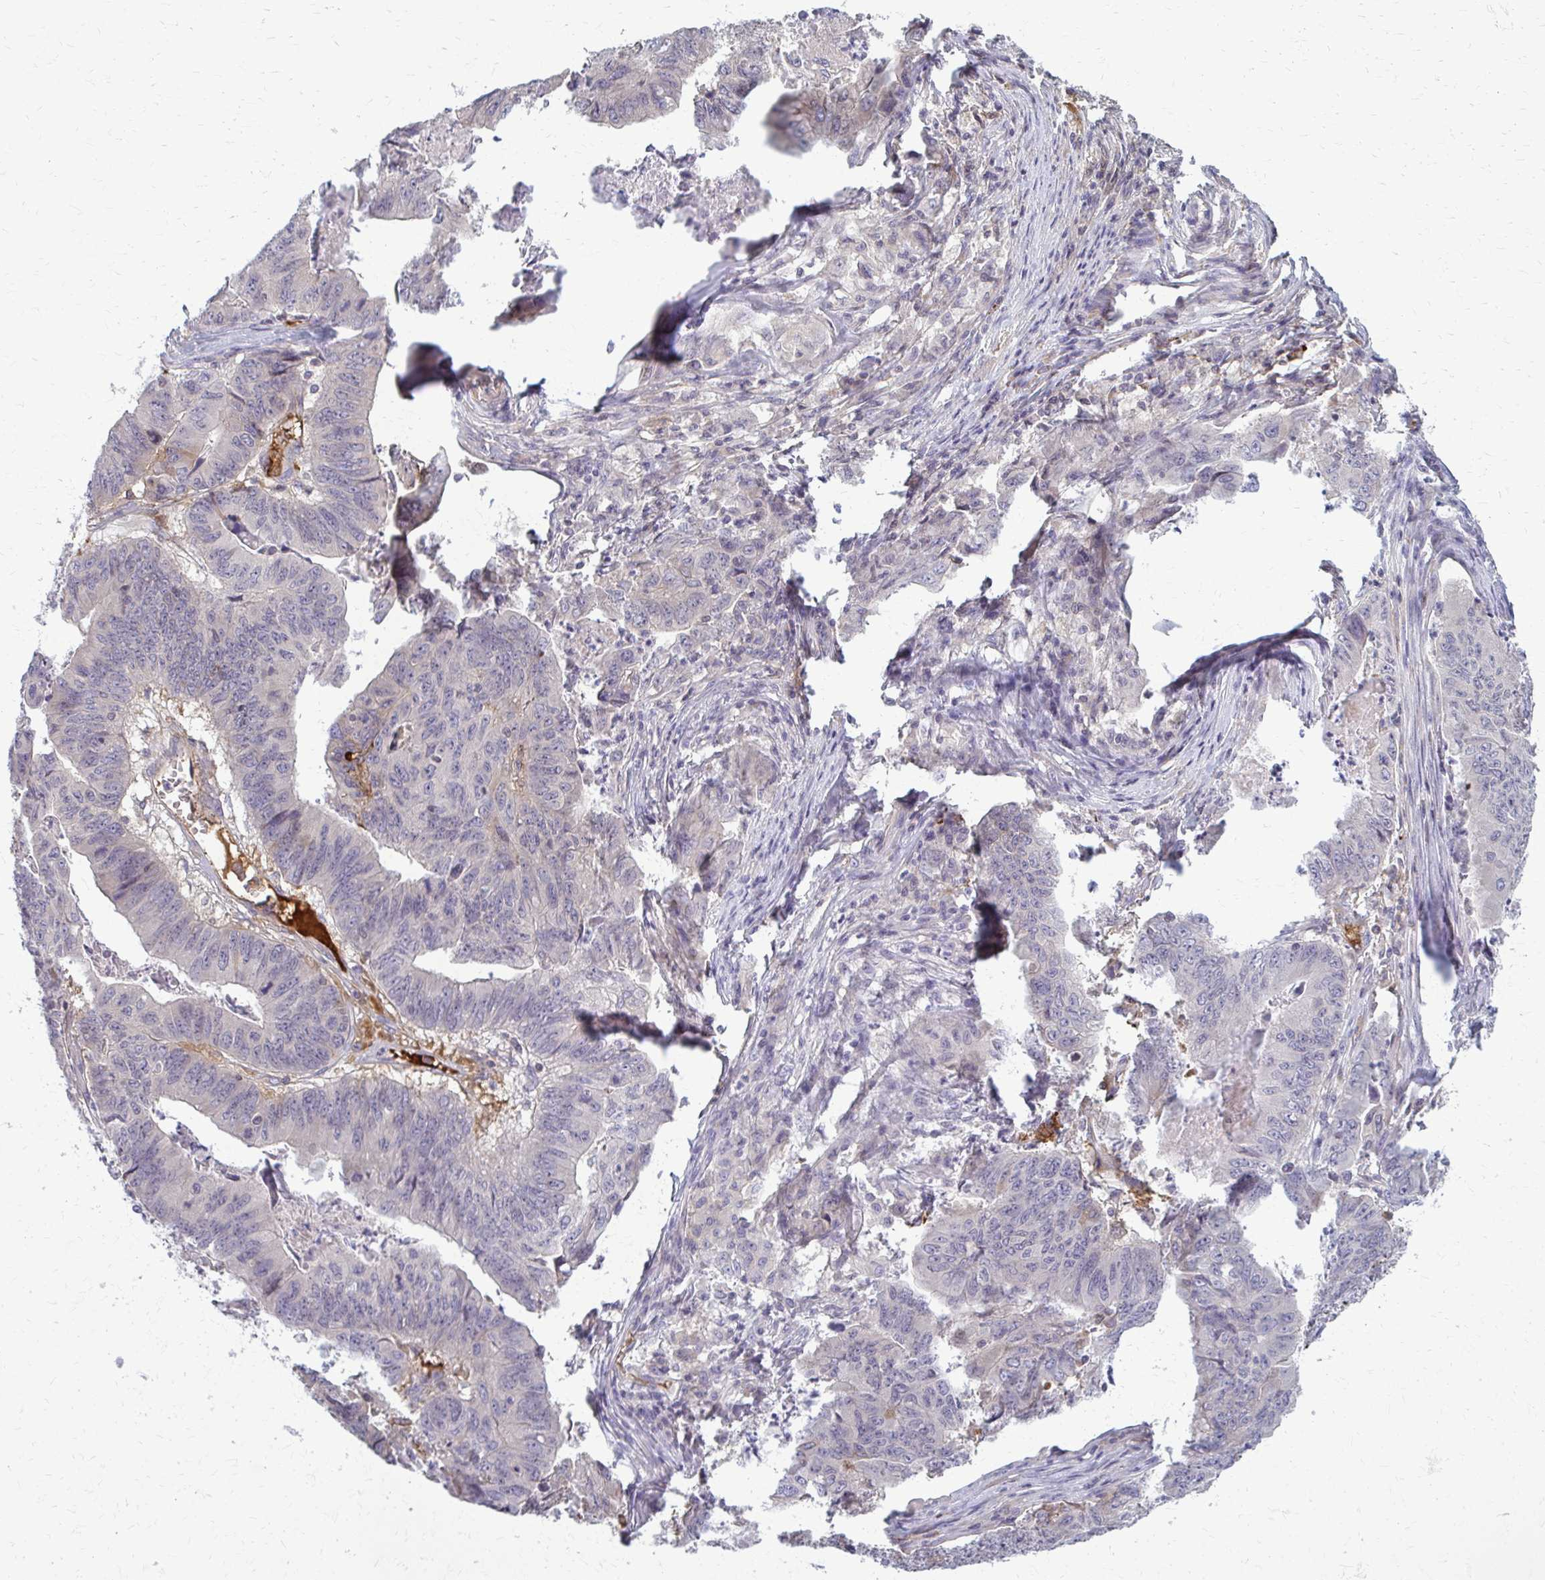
{"staining": {"intensity": "weak", "quantity": "<25%", "location": "cytoplasmic/membranous"}, "tissue": "stomach cancer", "cell_type": "Tumor cells", "image_type": "cancer", "snomed": [{"axis": "morphology", "description": "Adenocarcinoma, NOS"}, {"axis": "topography", "description": "Stomach, lower"}], "caption": "A high-resolution photomicrograph shows immunohistochemistry (IHC) staining of stomach cancer, which shows no significant expression in tumor cells.", "gene": "MCRIP2", "patient": {"sex": "male", "age": 77}}